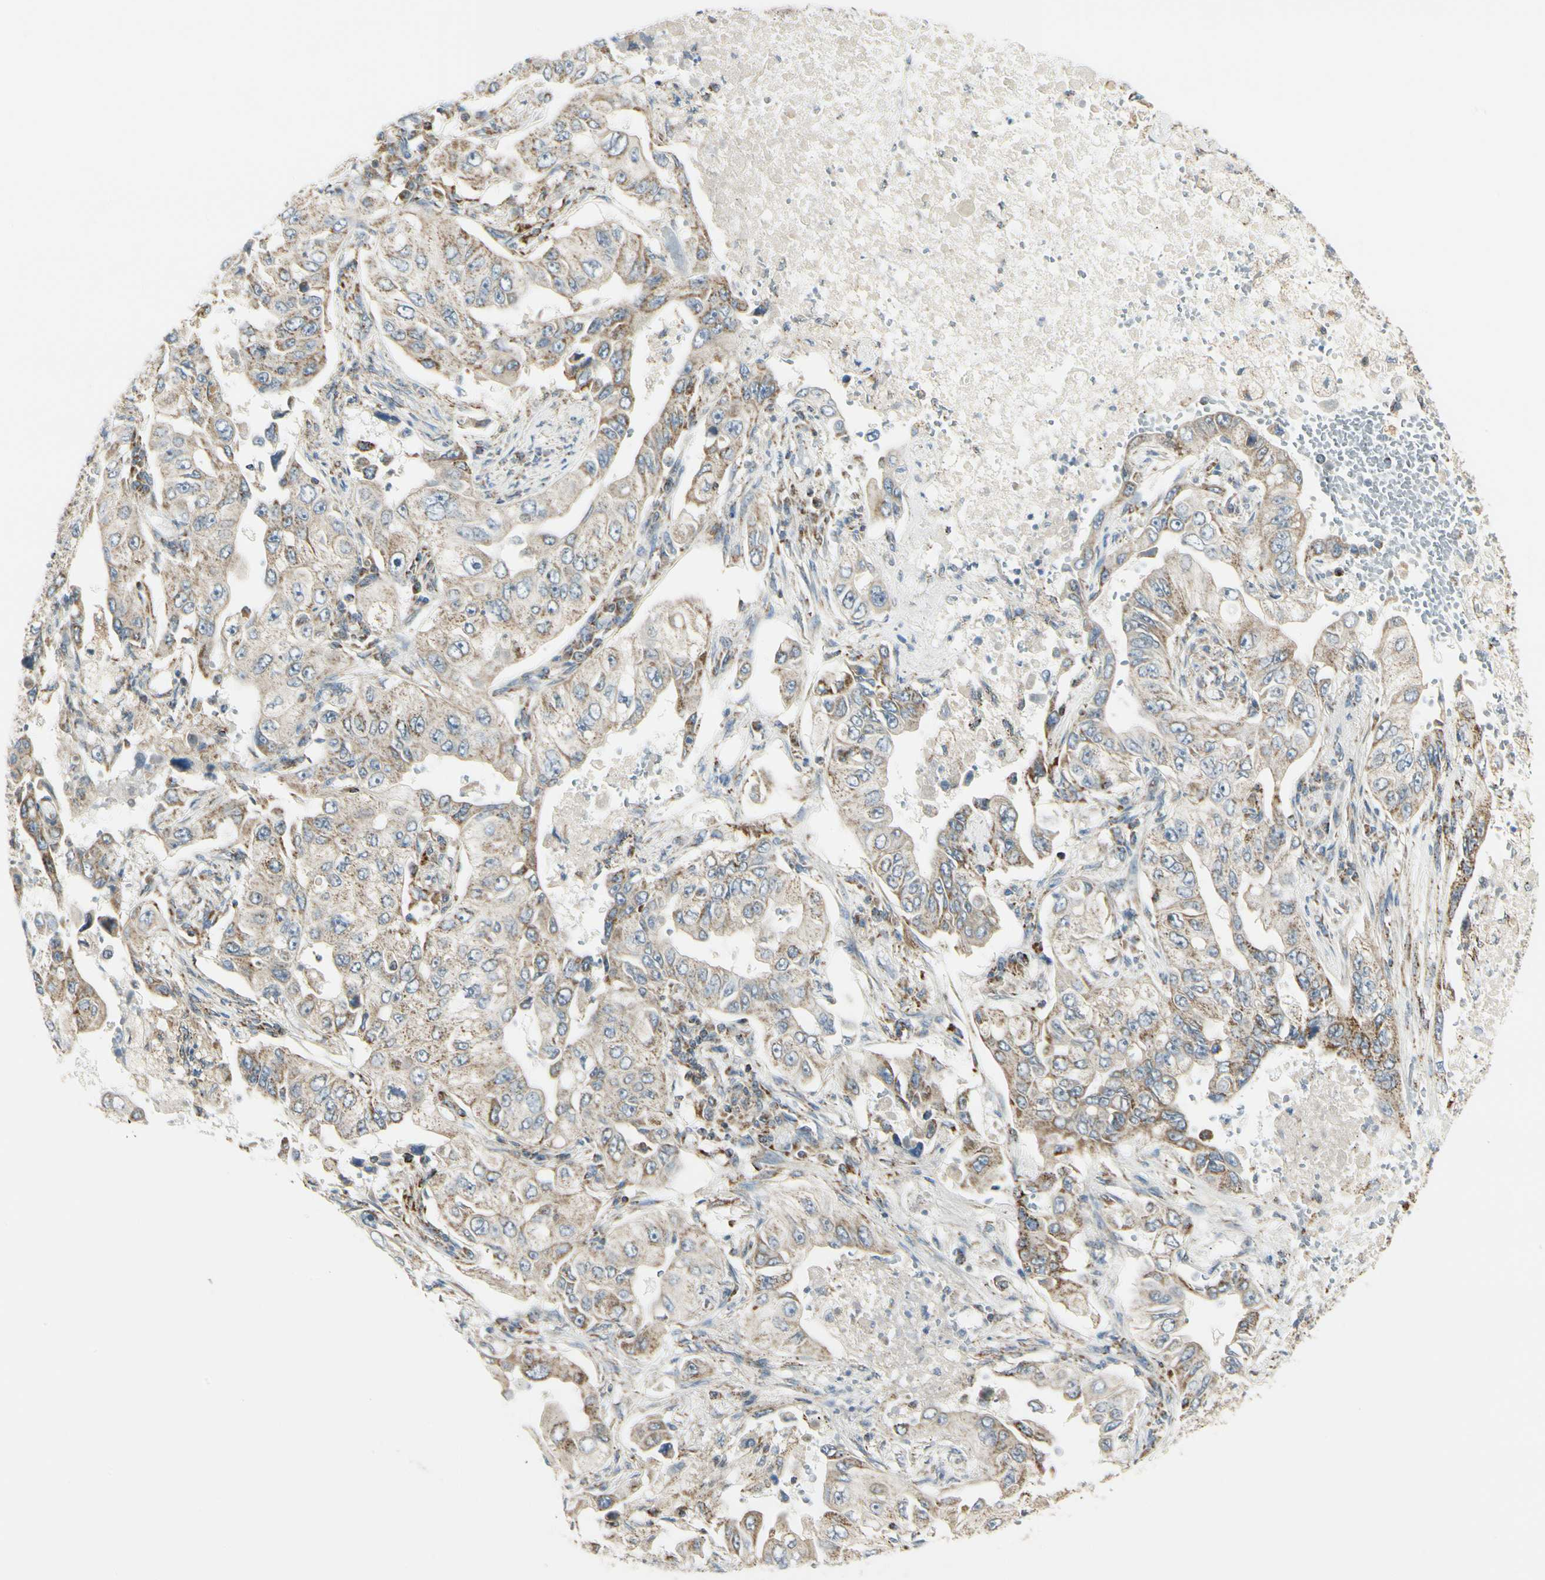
{"staining": {"intensity": "weak", "quantity": ">75%", "location": "cytoplasmic/membranous"}, "tissue": "lung cancer", "cell_type": "Tumor cells", "image_type": "cancer", "snomed": [{"axis": "morphology", "description": "Adenocarcinoma, NOS"}, {"axis": "topography", "description": "Lung"}], "caption": "Immunohistochemistry (DAB (3,3'-diaminobenzidine)) staining of human lung cancer (adenocarcinoma) exhibits weak cytoplasmic/membranous protein expression in approximately >75% of tumor cells. The staining was performed using DAB (3,3'-diaminobenzidine) to visualize the protein expression in brown, while the nuclei were stained in blue with hematoxylin (Magnification: 20x).", "gene": "ANKS6", "patient": {"sex": "male", "age": 84}}